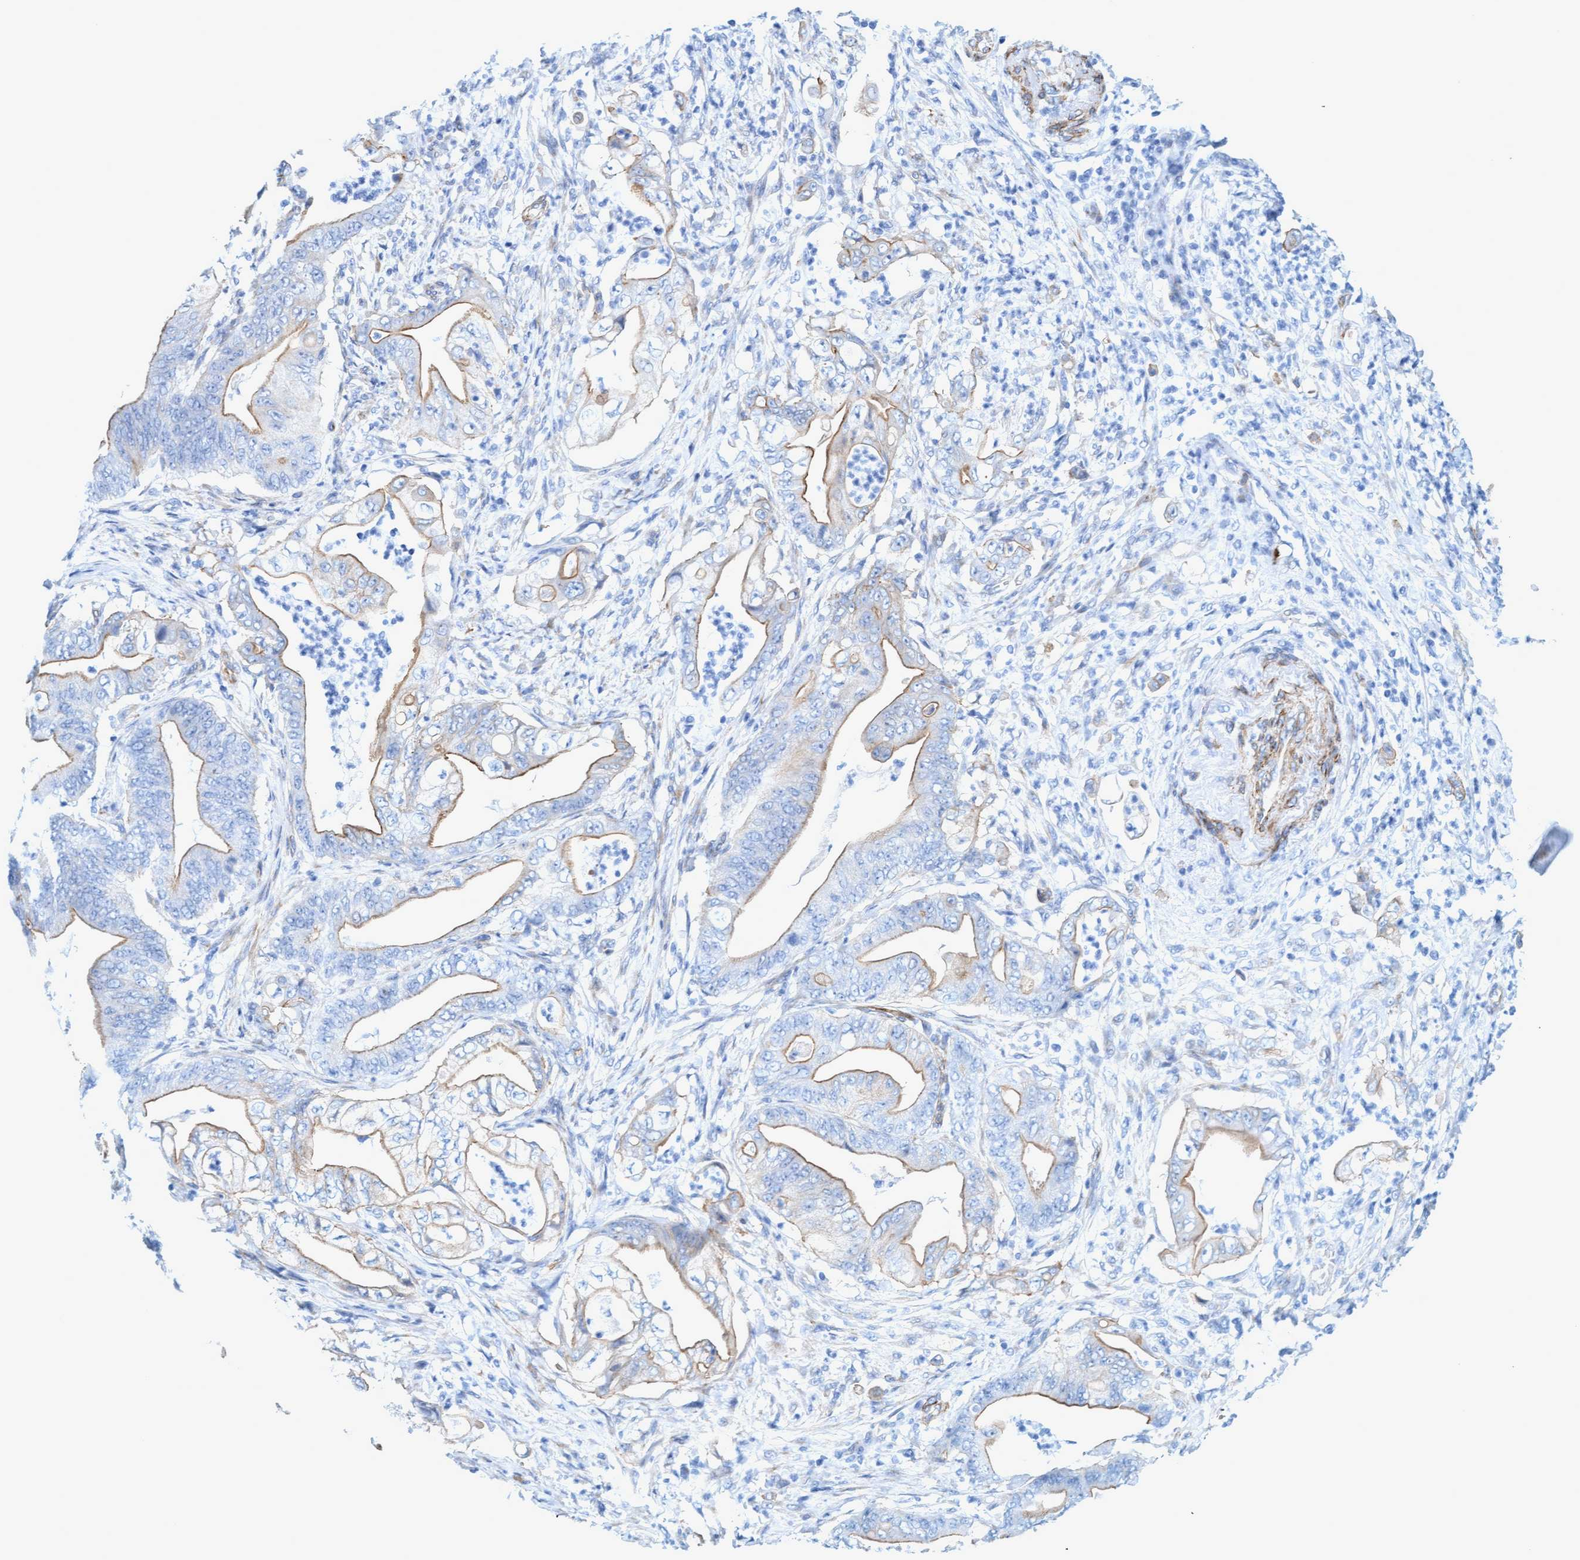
{"staining": {"intensity": "moderate", "quantity": "25%-75%", "location": "cytoplasmic/membranous"}, "tissue": "stomach cancer", "cell_type": "Tumor cells", "image_type": "cancer", "snomed": [{"axis": "morphology", "description": "Adenocarcinoma, NOS"}, {"axis": "topography", "description": "Stomach"}], "caption": "Moderate cytoplasmic/membranous protein staining is present in approximately 25%-75% of tumor cells in stomach cancer (adenocarcinoma).", "gene": "MTFR1", "patient": {"sex": "female", "age": 73}}